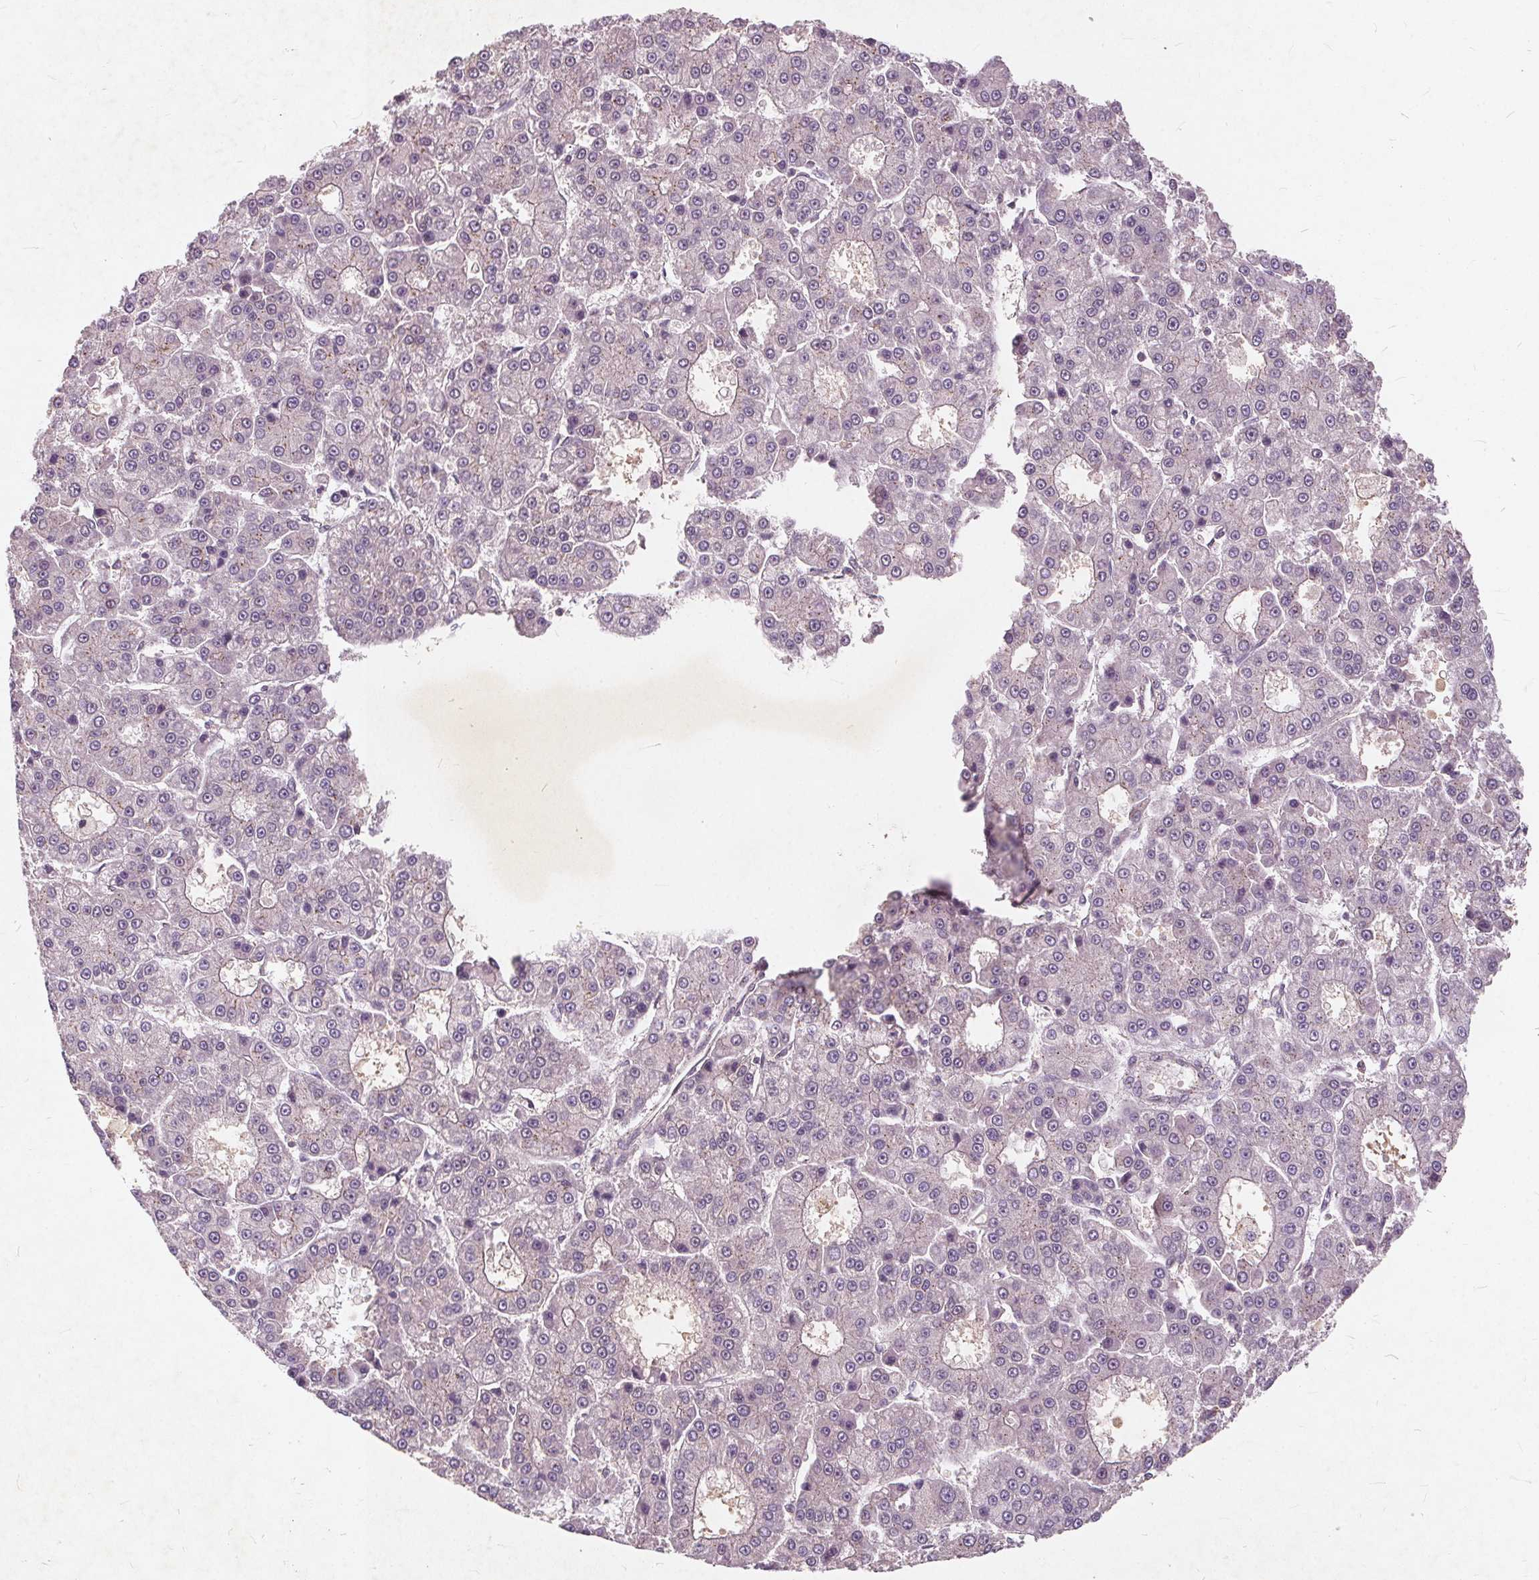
{"staining": {"intensity": "negative", "quantity": "none", "location": "none"}, "tissue": "liver cancer", "cell_type": "Tumor cells", "image_type": "cancer", "snomed": [{"axis": "morphology", "description": "Carcinoma, Hepatocellular, NOS"}, {"axis": "topography", "description": "Liver"}], "caption": "This is a photomicrograph of immunohistochemistry (IHC) staining of liver cancer (hepatocellular carcinoma), which shows no staining in tumor cells.", "gene": "CSNK1G2", "patient": {"sex": "male", "age": 70}}